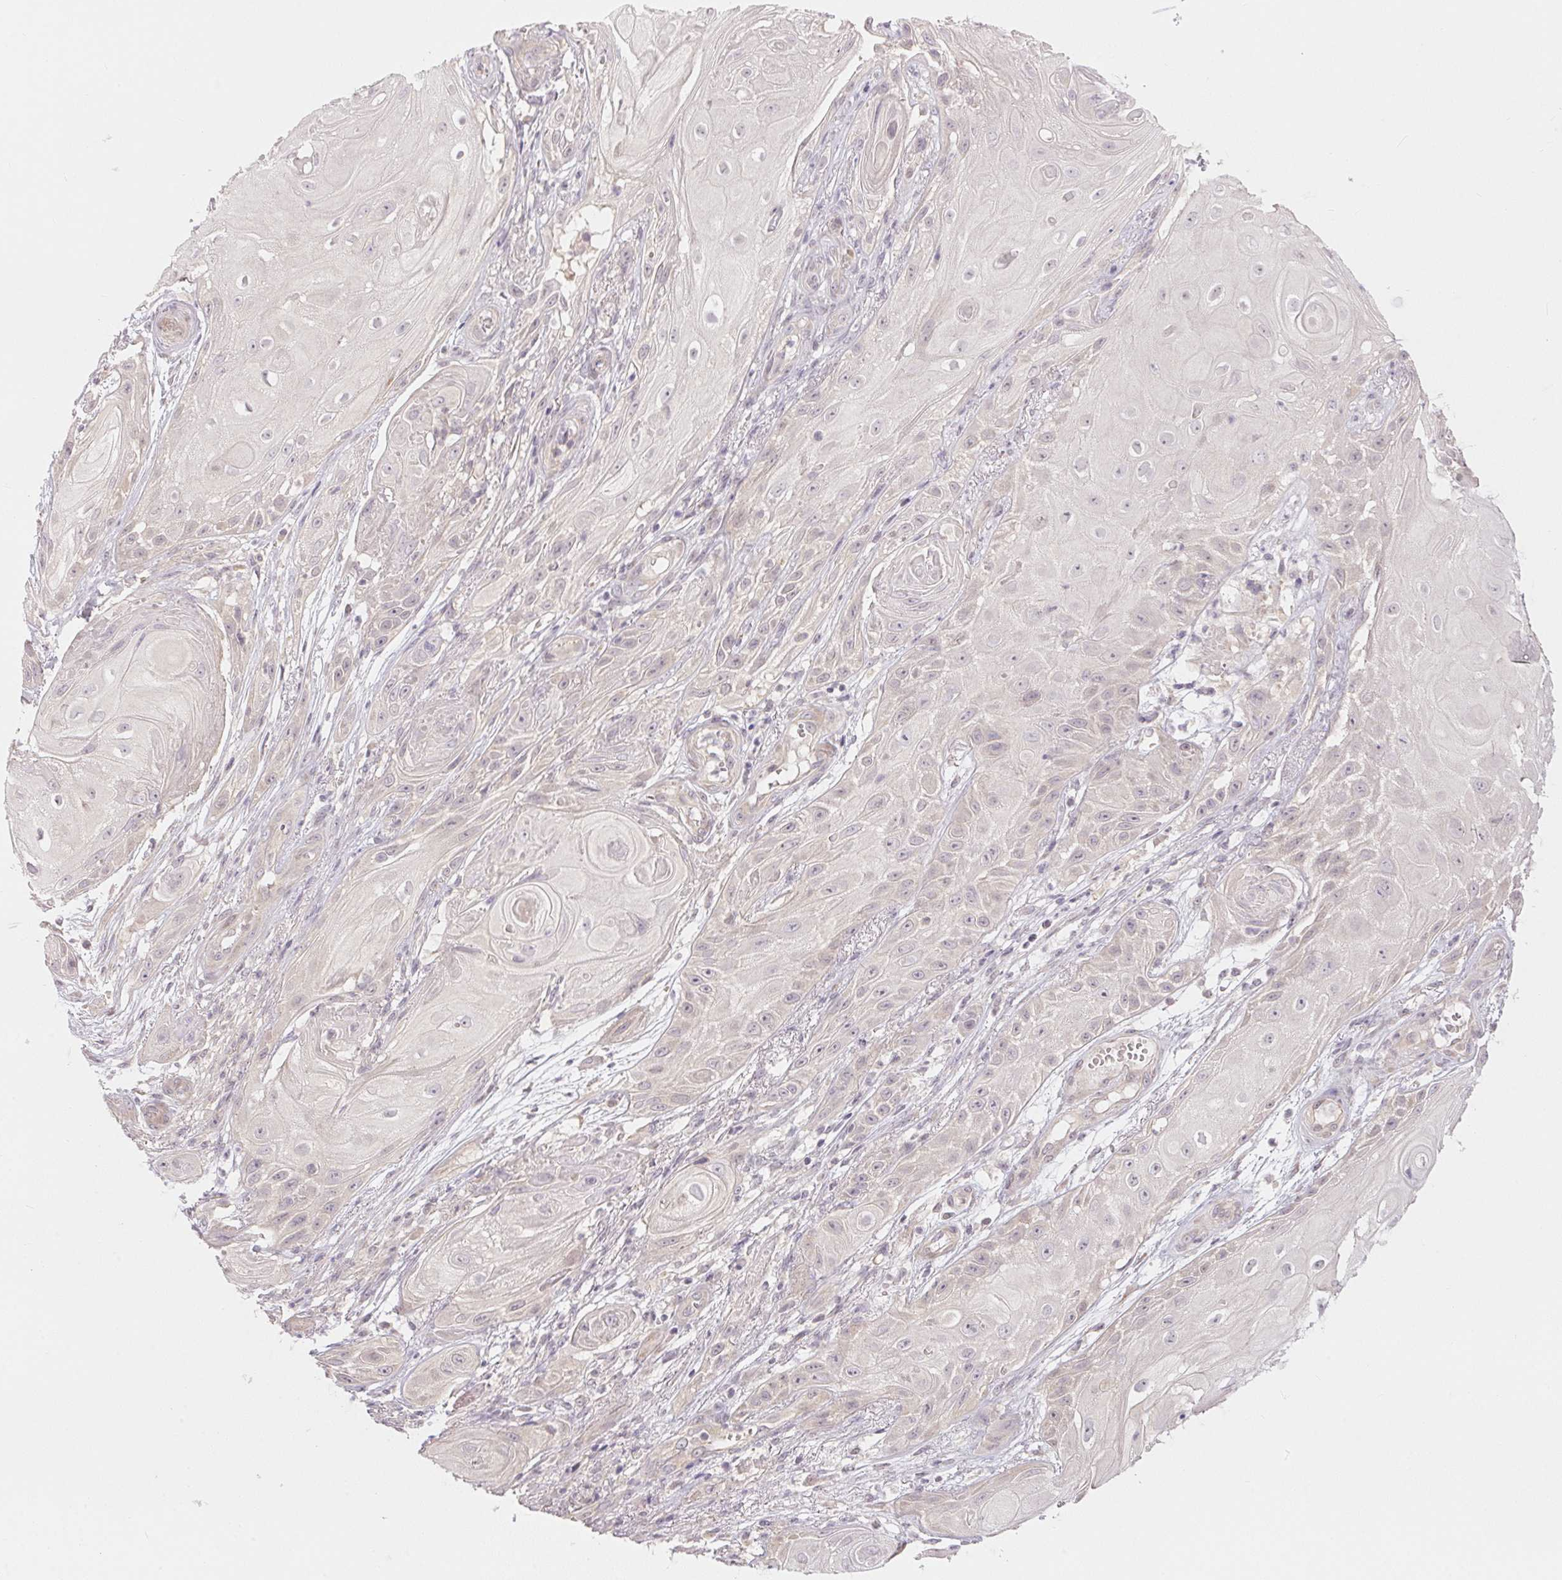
{"staining": {"intensity": "negative", "quantity": "none", "location": "none"}, "tissue": "skin cancer", "cell_type": "Tumor cells", "image_type": "cancer", "snomed": [{"axis": "morphology", "description": "Squamous cell carcinoma, NOS"}, {"axis": "topography", "description": "Skin"}], "caption": "This photomicrograph is of skin squamous cell carcinoma stained with immunohistochemistry (IHC) to label a protein in brown with the nuclei are counter-stained blue. There is no positivity in tumor cells.", "gene": "TTC23L", "patient": {"sex": "male", "age": 62}}